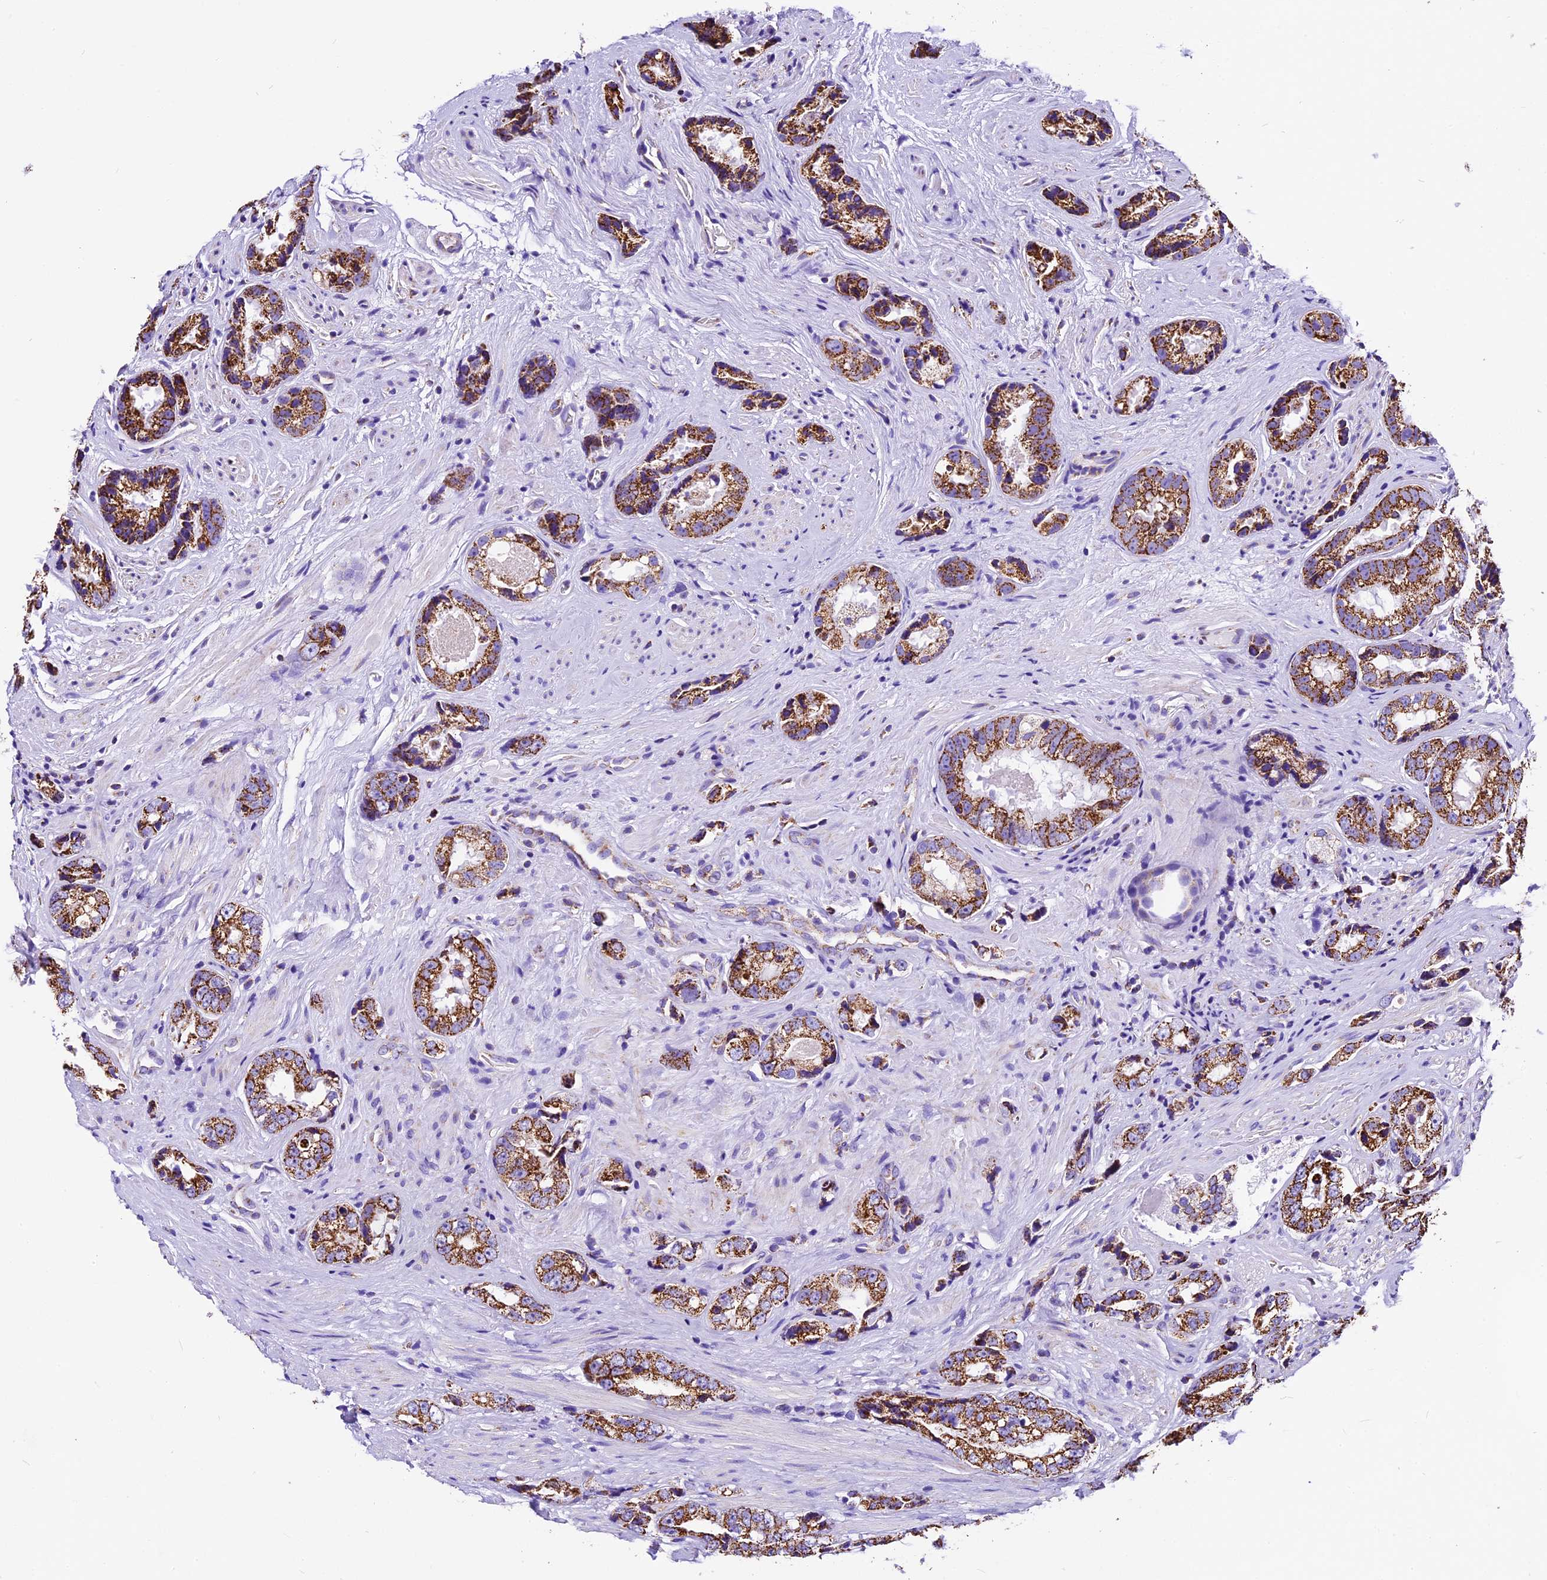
{"staining": {"intensity": "strong", "quantity": ">75%", "location": "cytoplasmic/membranous"}, "tissue": "prostate cancer", "cell_type": "Tumor cells", "image_type": "cancer", "snomed": [{"axis": "morphology", "description": "Adenocarcinoma, High grade"}, {"axis": "topography", "description": "Prostate"}], "caption": "A high amount of strong cytoplasmic/membranous staining is appreciated in approximately >75% of tumor cells in prostate adenocarcinoma (high-grade) tissue.", "gene": "DCAF5", "patient": {"sex": "male", "age": 61}}